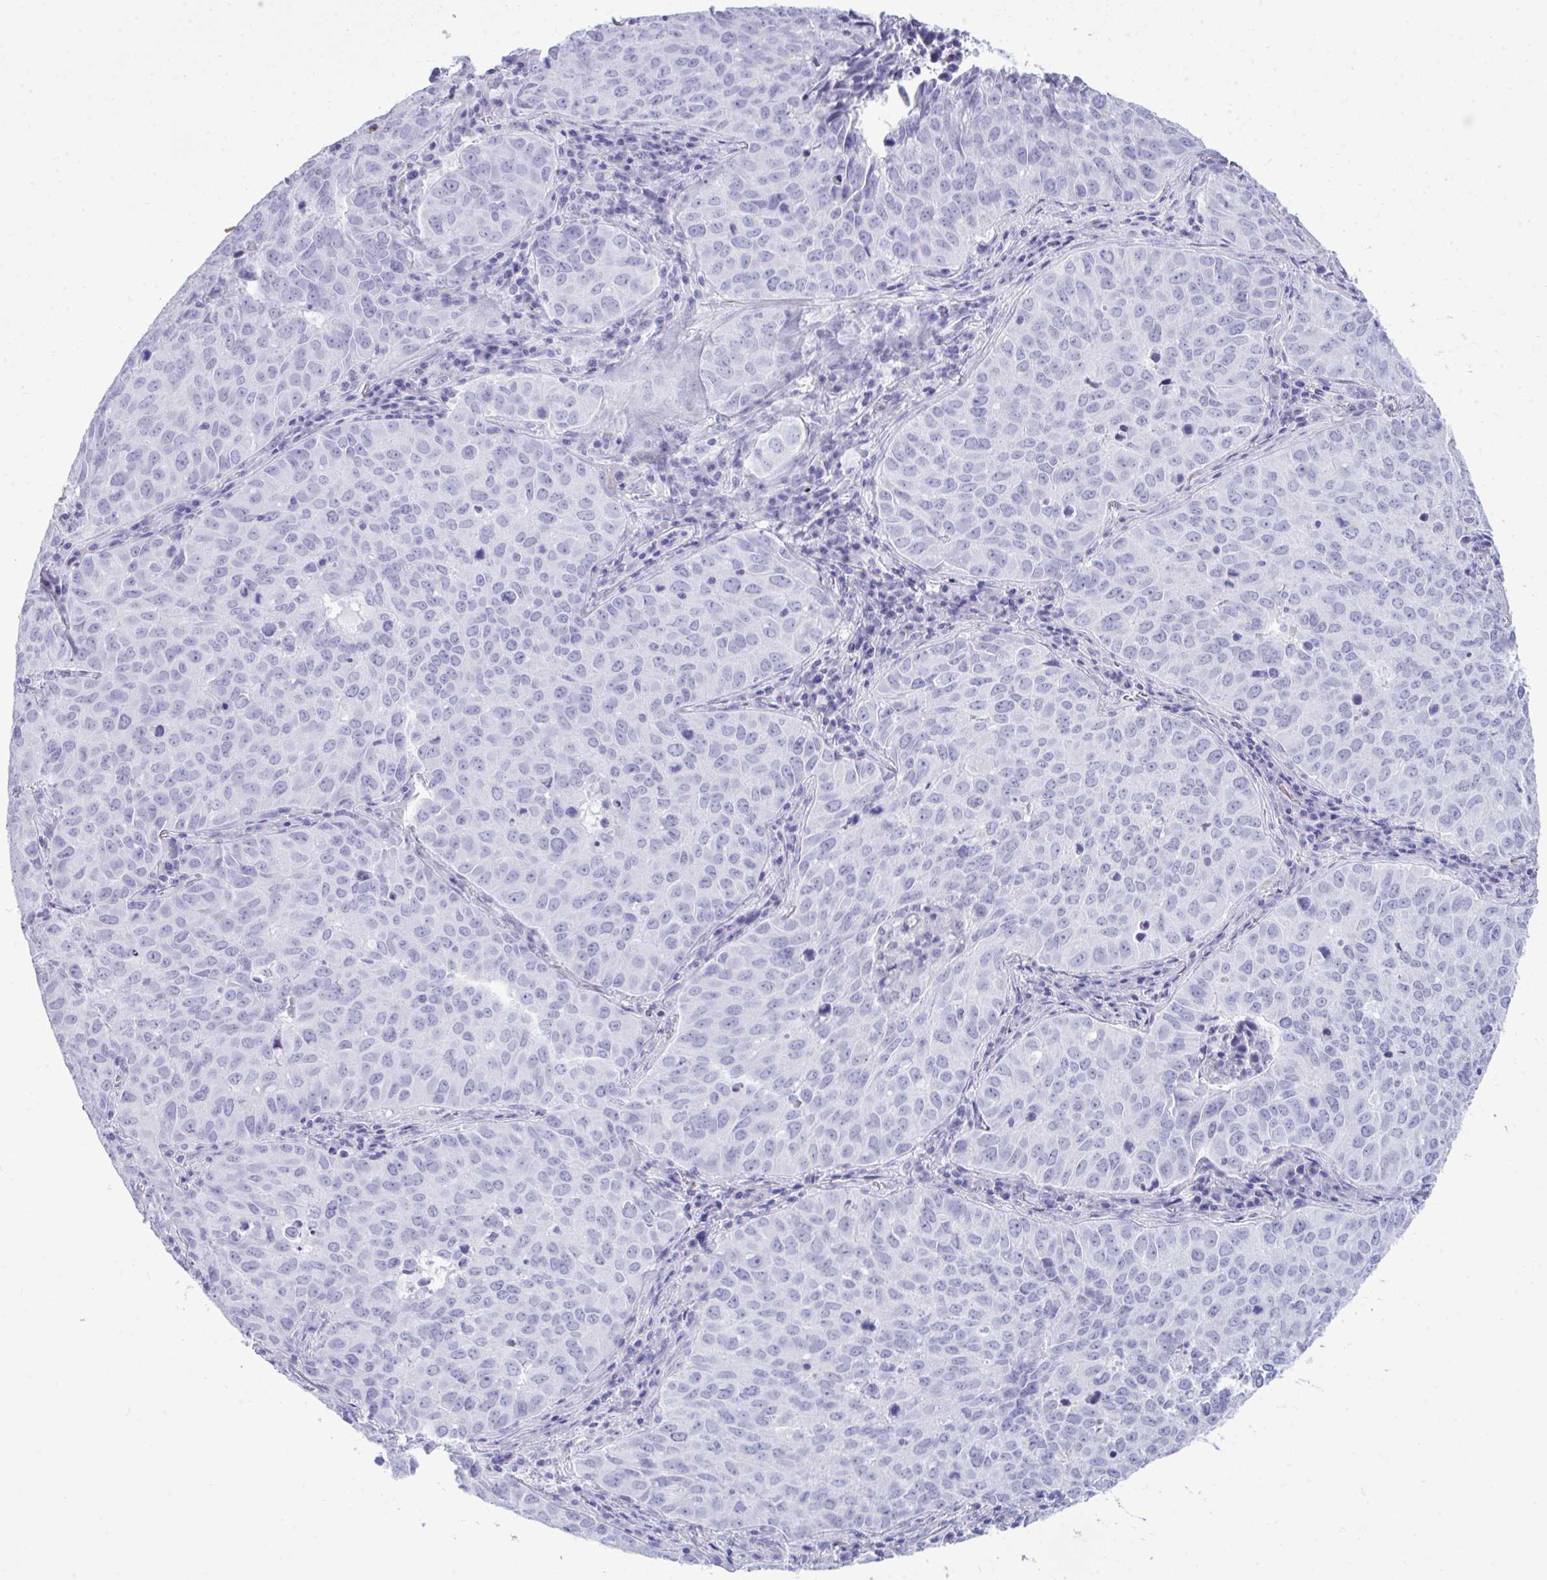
{"staining": {"intensity": "negative", "quantity": "none", "location": "none"}, "tissue": "lung cancer", "cell_type": "Tumor cells", "image_type": "cancer", "snomed": [{"axis": "morphology", "description": "Adenocarcinoma, NOS"}, {"axis": "topography", "description": "Lung"}], "caption": "This is a photomicrograph of IHC staining of lung adenocarcinoma, which shows no positivity in tumor cells.", "gene": "ARHGAP42", "patient": {"sex": "female", "age": 50}}